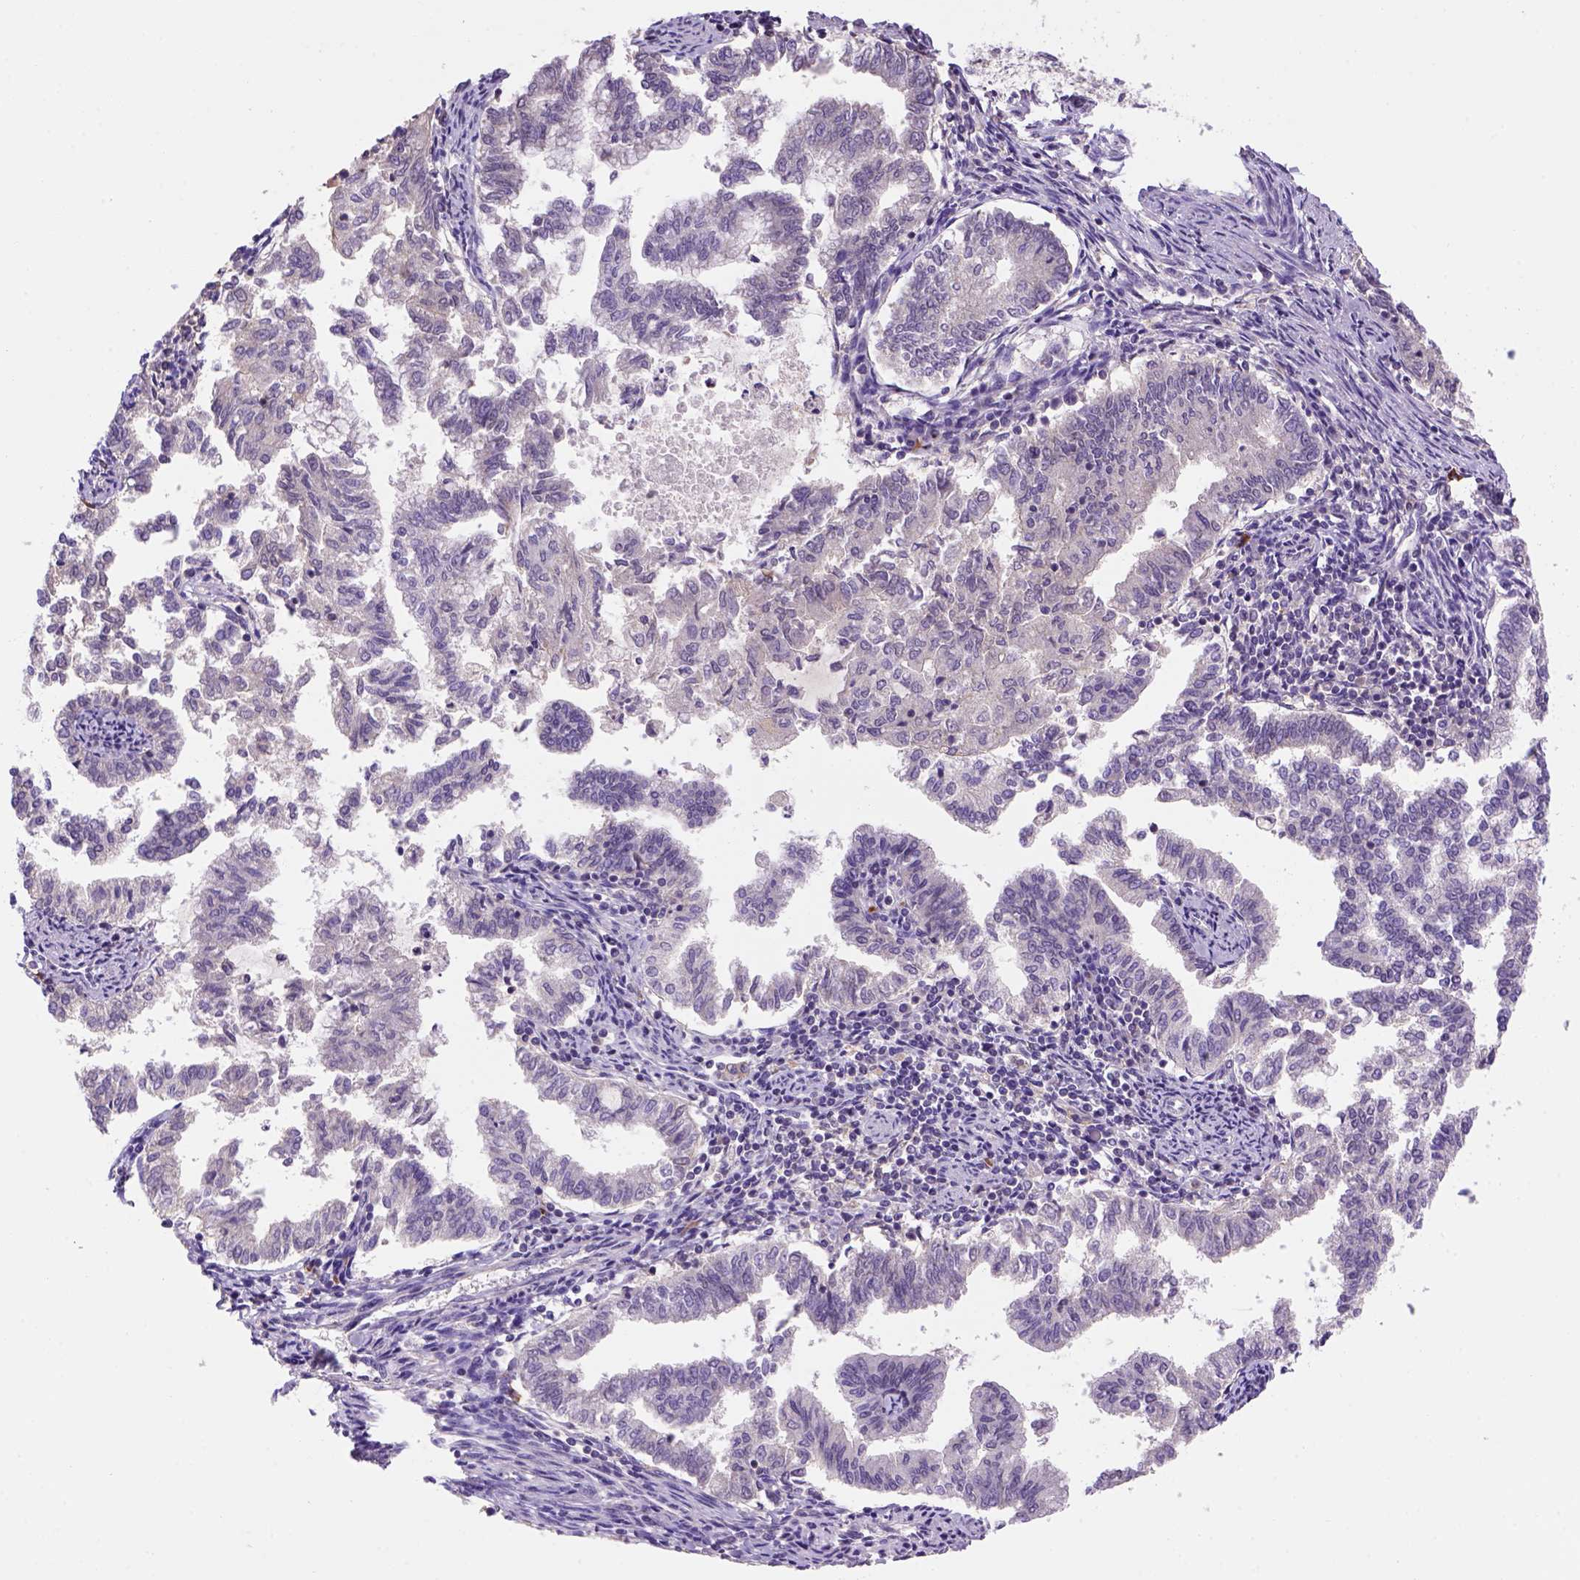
{"staining": {"intensity": "weak", "quantity": ">75%", "location": "cytoplasmic/membranous,nuclear"}, "tissue": "endometrial cancer", "cell_type": "Tumor cells", "image_type": "cancer", "snomed": [{"axis": "morphology", "description": "Adenocarcinoma, NOS"}, {"axis": "topography", "description": "Endometrium"}], "caption": "High-magnification brightfield microscopy of endometrial cancer (adenocarcinoma) stained with DAB (brown) and counterstained with hematoxylin (blue). tumor cells exhibit weak cytoplasmic/membranous and nuclear expression is seen in approximately>75% of cells.", "gene": "SCML4", "patient": {"sex": "female", "age": 79}}